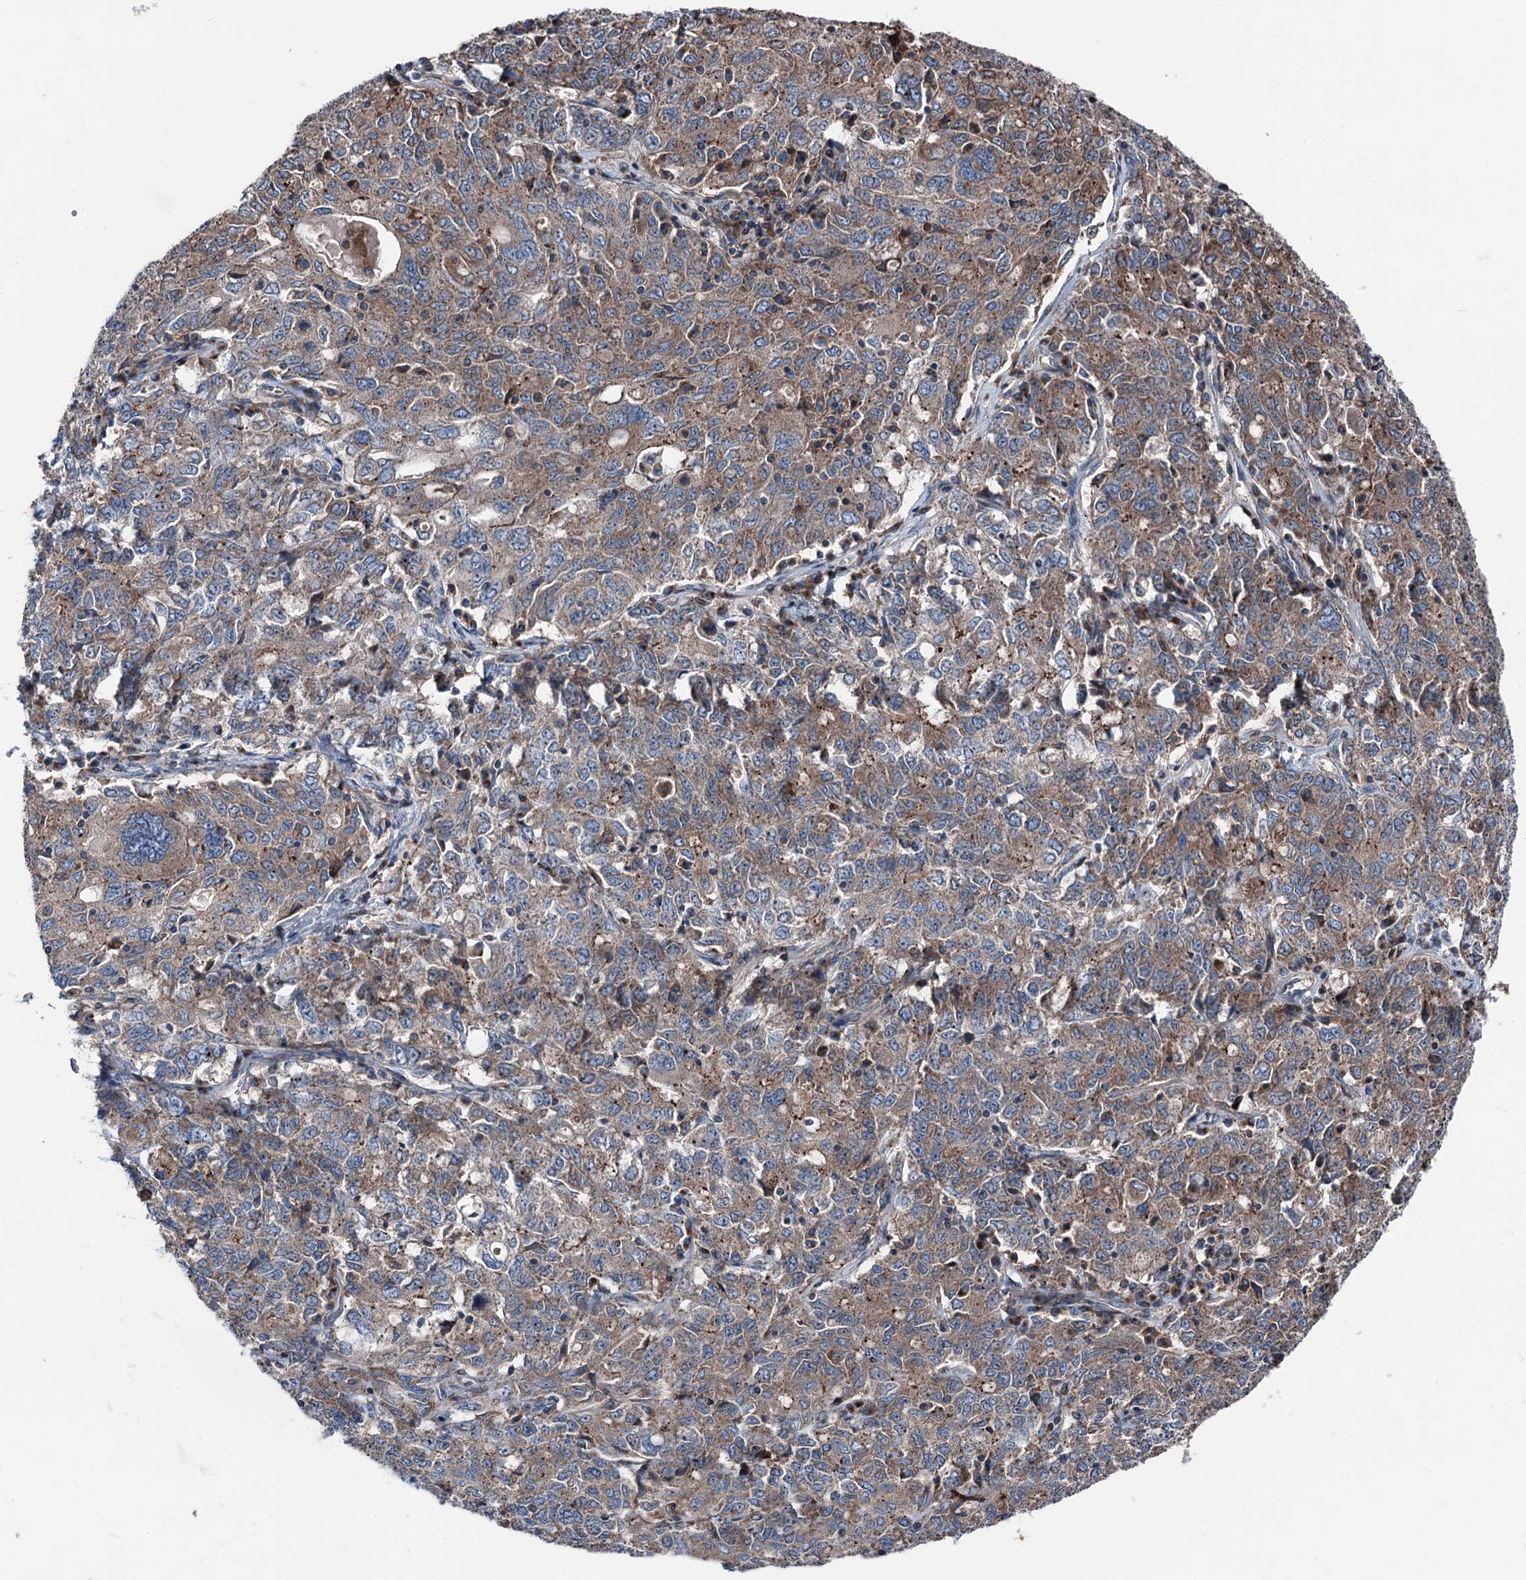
{"staining": {"intensity": "moderate", "quantity": ">75%", "location": "cytoplasmic/membranous"}, "tissue": "ovarian cancer", "cell_type": "Tumor cells", "image_type": "cancer", "snomed": [{"axis": "morphology", "description": "Carcinoma, endometroid"}, {"axis": "topography", "description": "Ovary"}], "caption": "Protein analysis of endometroid carcinoma (ovarian) tissue displays moderate cytoplasmic/membranous positivity in approximately >75% of tumor cells.", "gene": "RUFY1", "patient": {"sex": "female", "age": 62}}